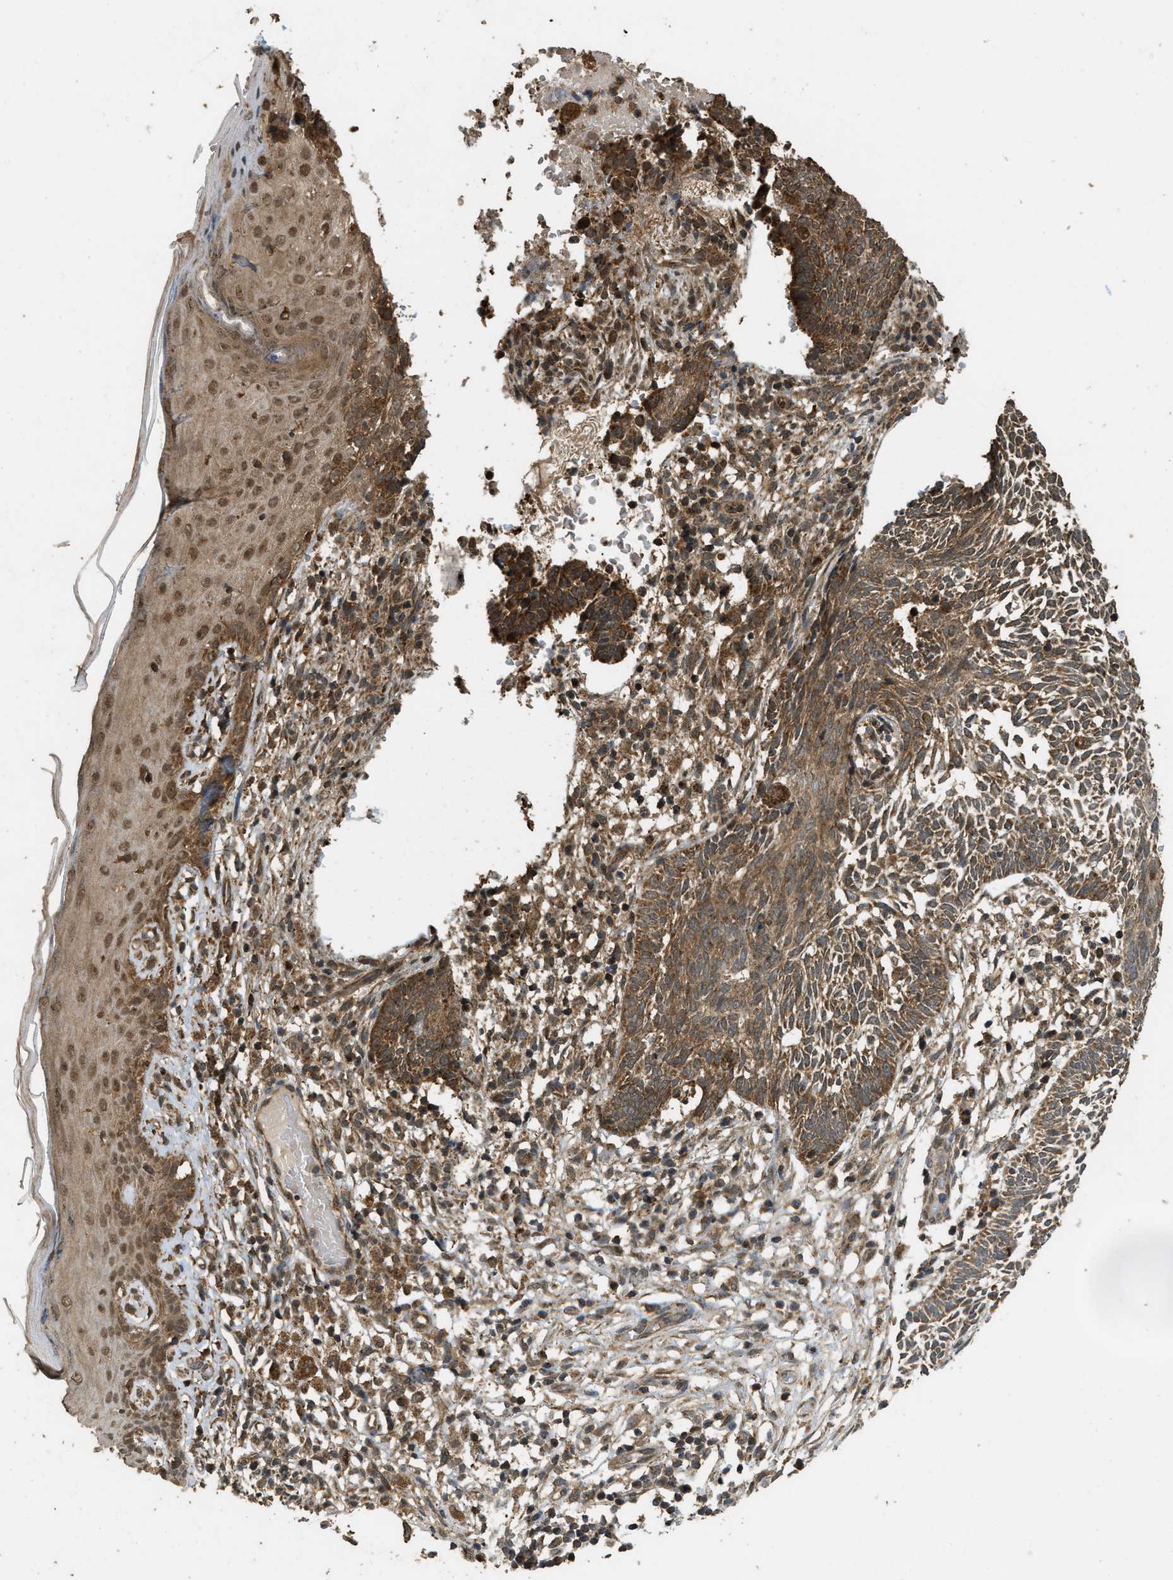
{"staining": {"intensity": "moderate", "quantity": ">75%", "location": "cytoplasmic/membranous,nuclear"}, "tissue": "skin cancer", "cell_type": "Tumor cells", "image_type": "cancer", "snomed": [{"axis": "morphology", "description": "Normal tissue, NOS"}, {"axis": "morphology", "description": "Basal cell carcinoma"}, {"axis": "topography", "description": "Skin"}], "caption": "This histopathology image shows IHC staining of basal cell carcinoma (skin), with medium moderate cytoplasmic/membranous and nuclear positivity in about >75% of tumor cells.", "gene": "CTPS1", "patient": {"sex": "male", "age": 87}}